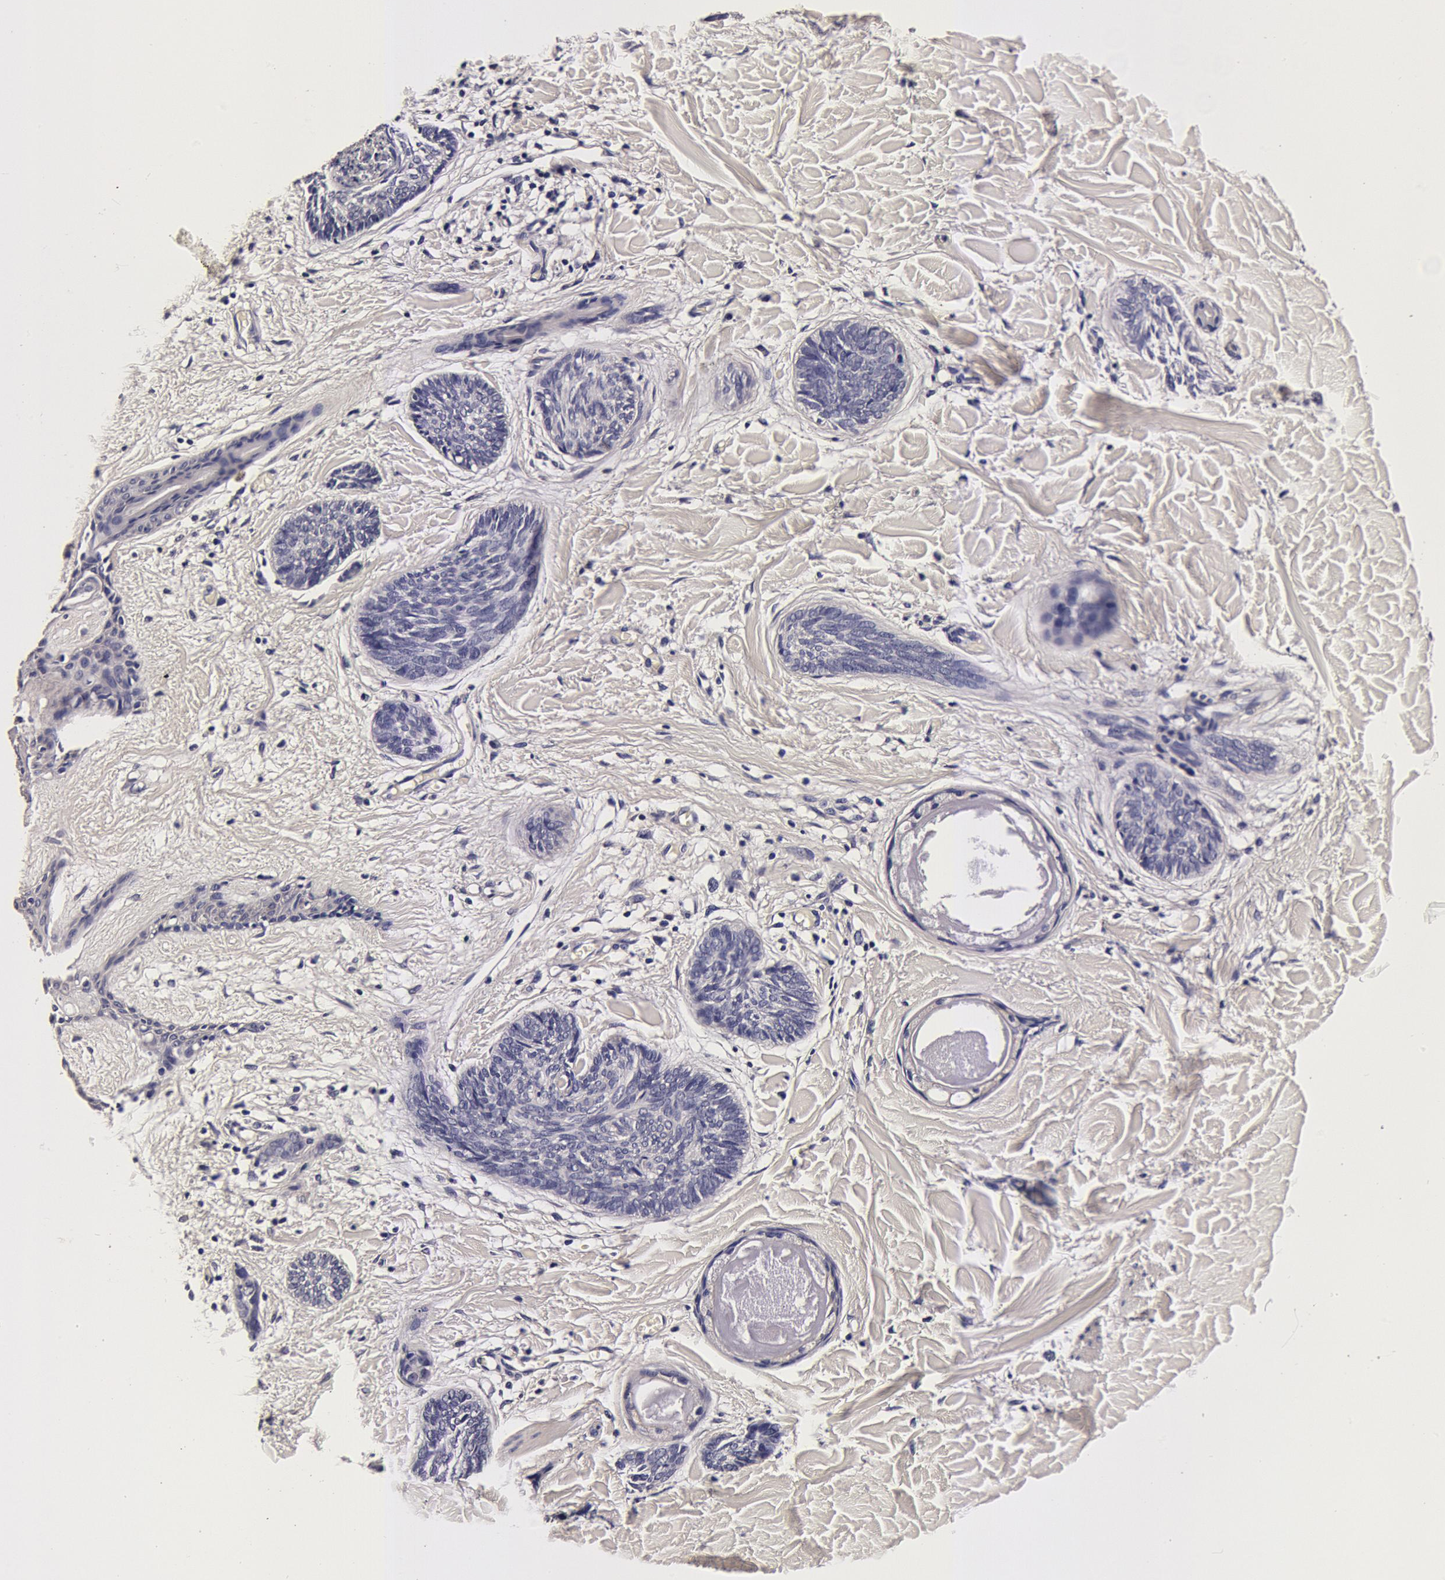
{"staining": {"intensity": "negative", "quantity": "none", "location": "none"}, "tissue": "skin cancer", "cell_type": "Tumor cells", "image_type": "cancer", "snomed": [{"axis": "morphology", "description": "Basal cell carcinoma"}, {"axis": "topography", "description": "Skin"}], "caption": "The histopathology image reveals no significant expression in tumor cells of basal cell carcinoma (skin).", "gene": "CCDC22", "patient": {"sex": "female", "age": 81}}